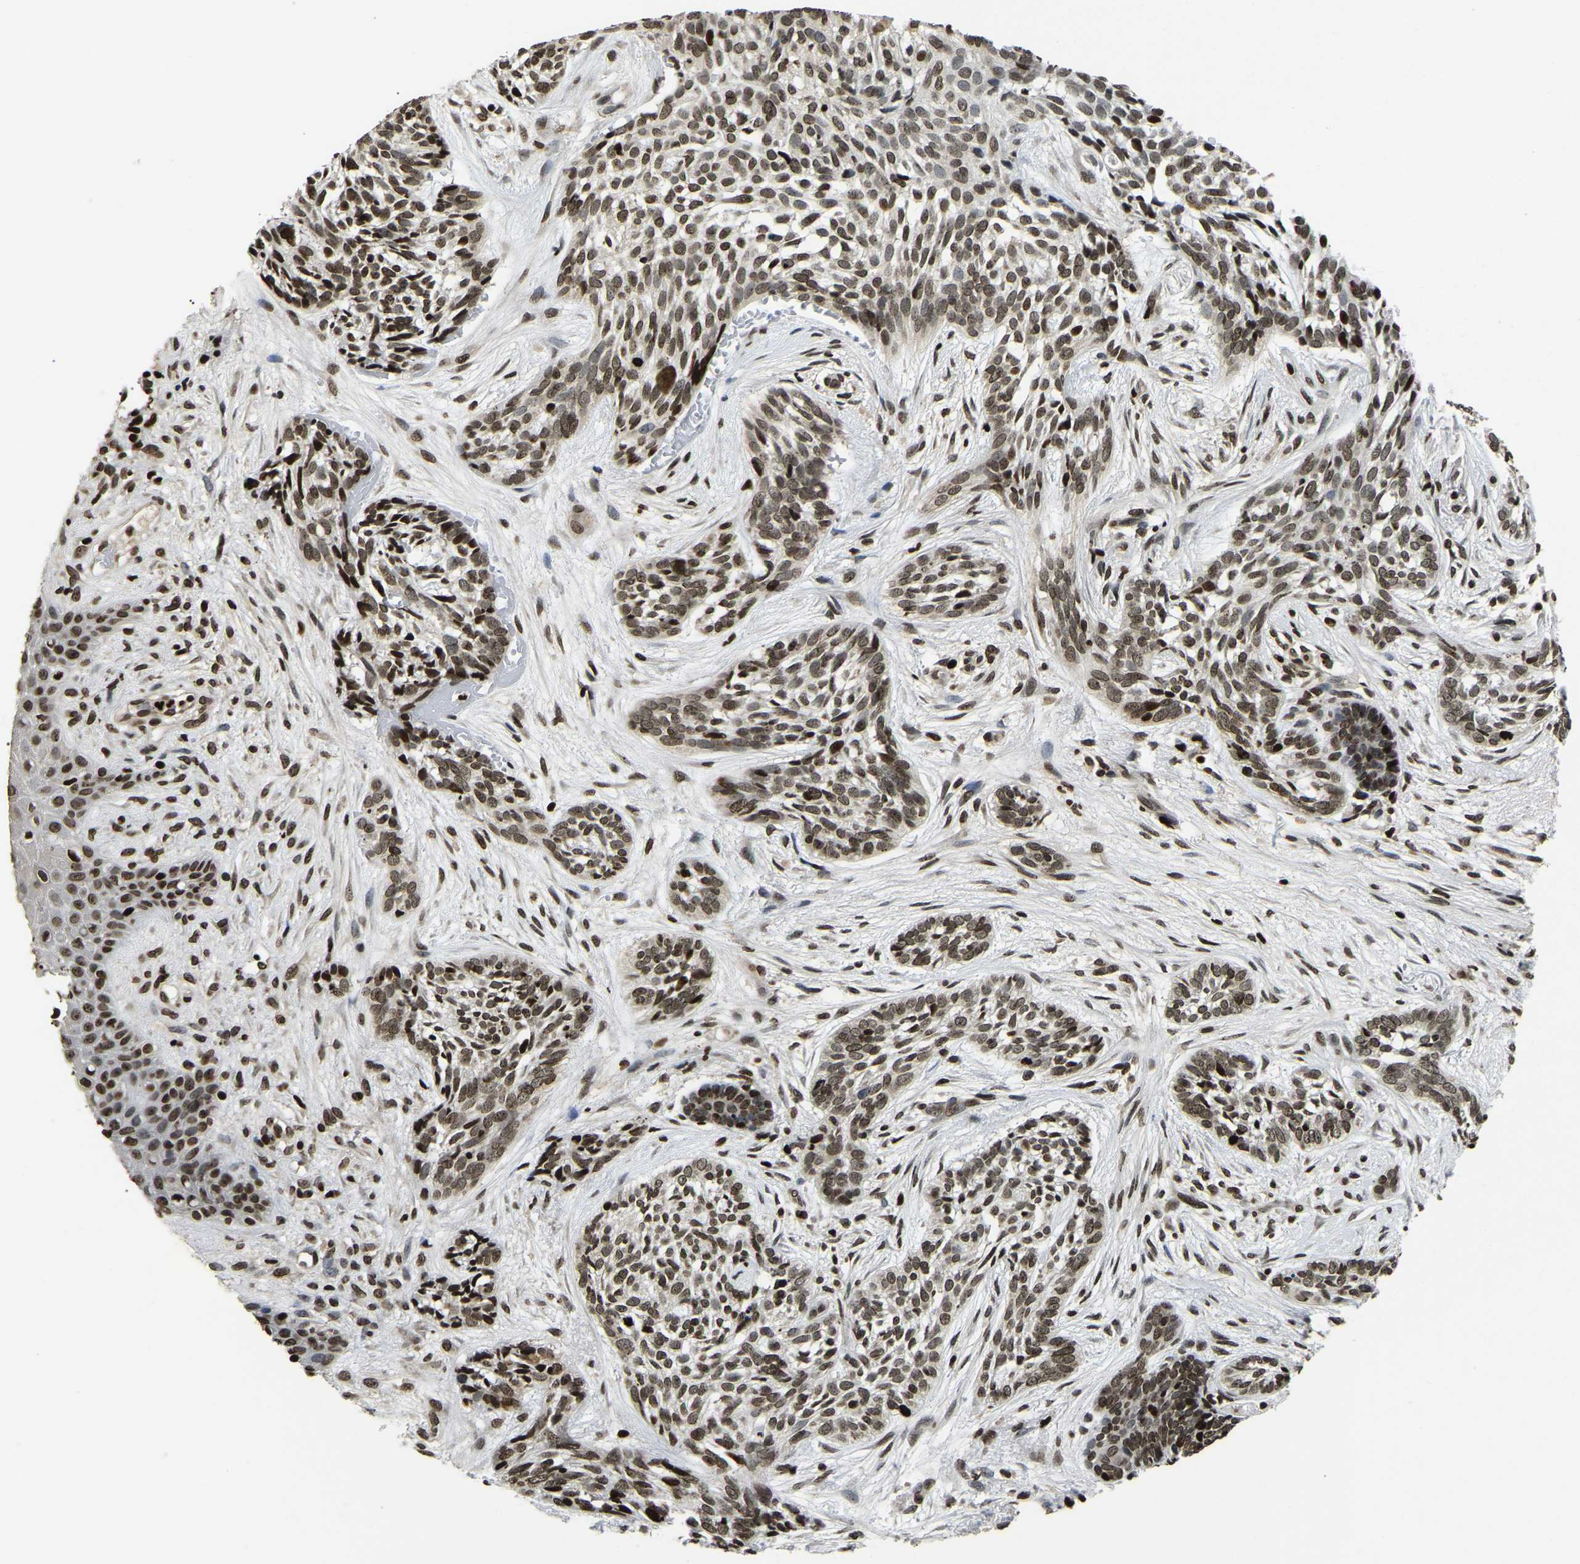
{"staining": {"intensity": "moderate", "quantity": ">75%", "location": "nuclear"}, "tissue": "skin cancer", "cell_type": "Tumor cells", "image_type": "cancer", "snomed": [{"axis": "morphology", "description": "Basal cell carcinoma"}, {"axis": "topography", "description": "Skin"}], "caption": "Immunohistochemical staining of skin cancer exhibits medium levels of moderate nuclear staining in approximately >75% of tumor cells.", "gene": "LRRC61", "patient": {"sex": "female", "age": 88}}